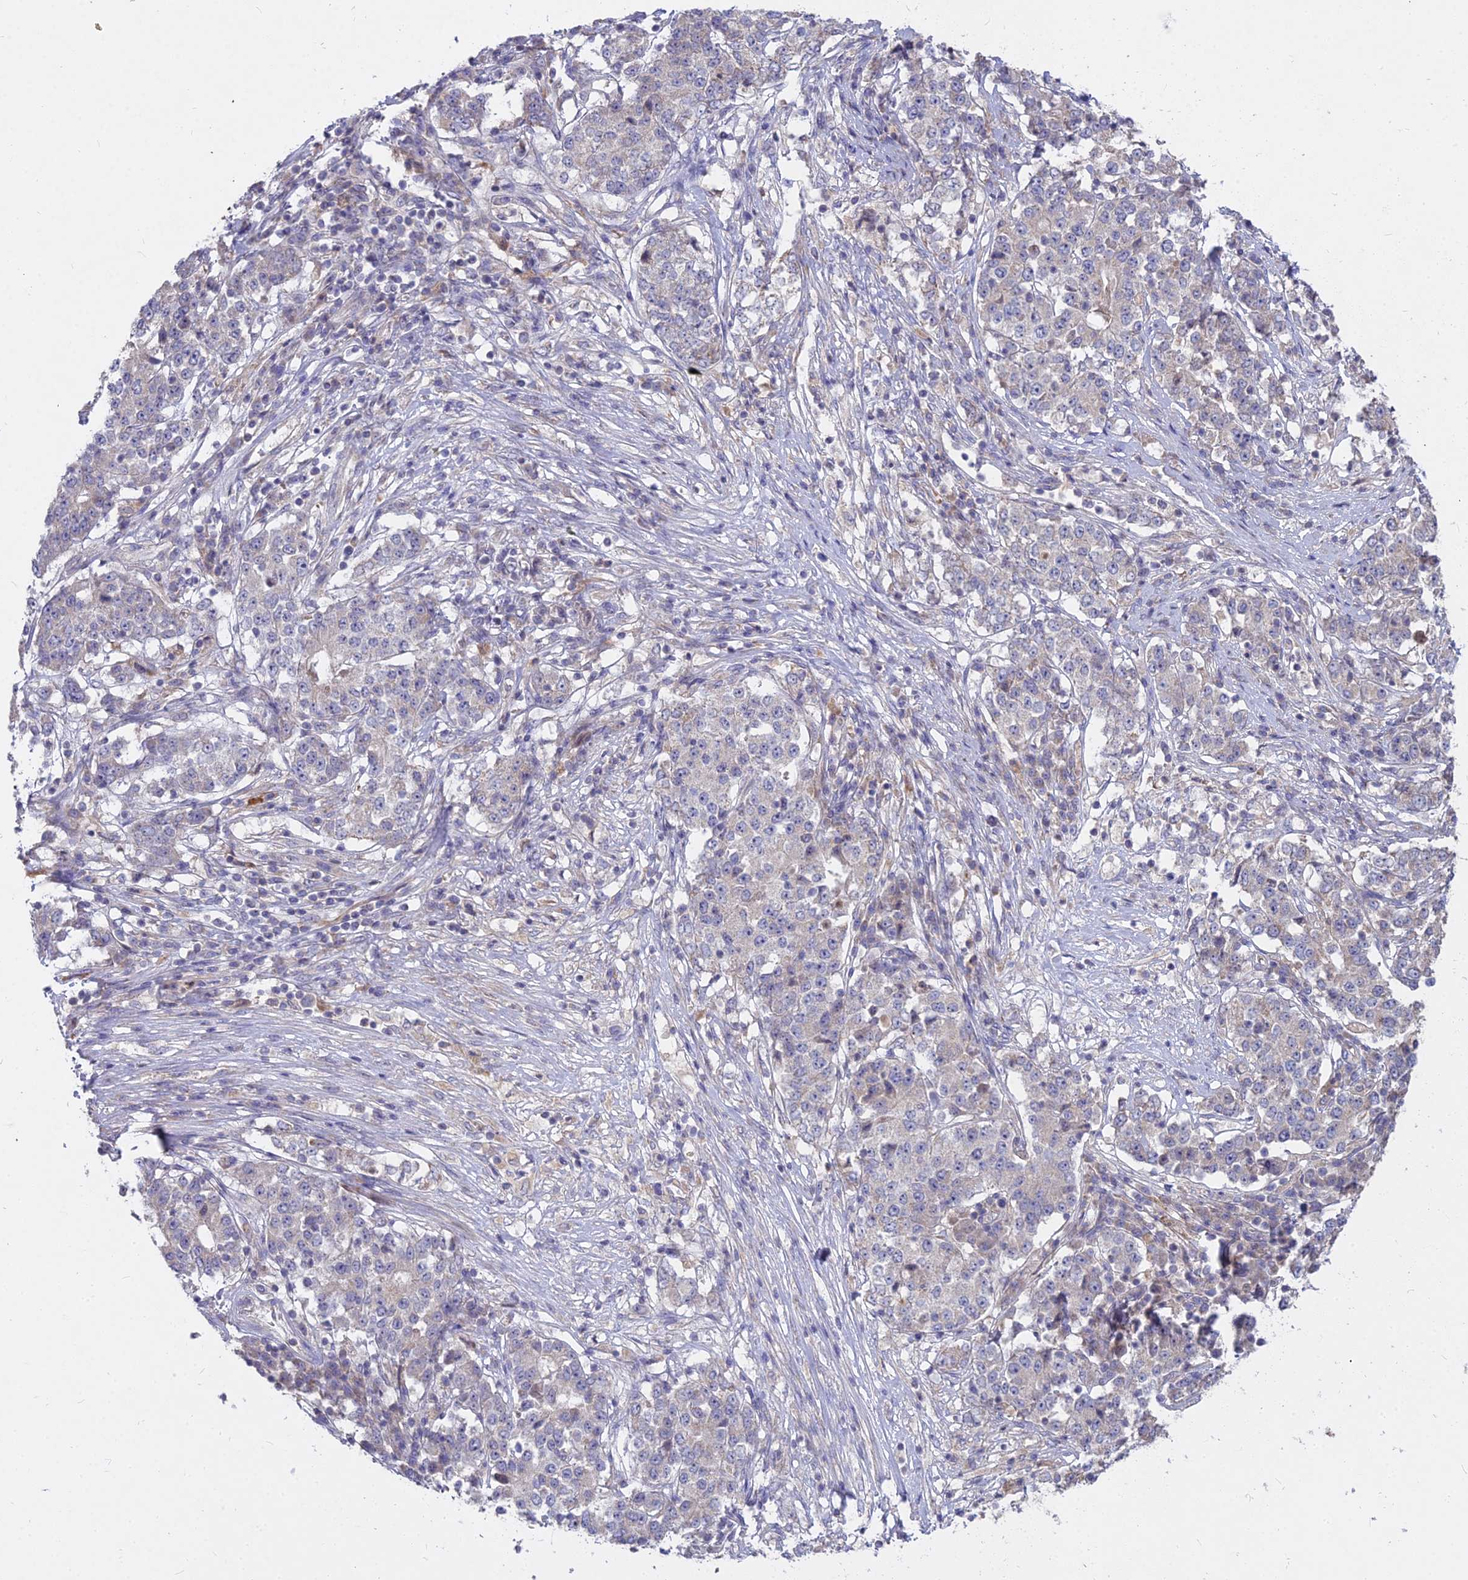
{"staining": {"intensity": "negative", "quantity": "none", "location": "none"}, "tissue": "stomach cancer", "cell_type": "Tumor cells", "image_type": "cancer", "snomed": [{"axis": "morphology", "description": "Adenocarcinoma, NOS"}, {"axis": "topography", "description": "Stomach"}], "caption": "A high-resolution micrograph shows IHC staining of stomach cancer (adenocarcinoma), which reveals no significant positivity in tumor cells. (DAB immunohistochemistry (IHC) visualized using brightfield microscopy, high magnification).", "gene": "MICU2", "patient": {"sex": "male", "age": 59}}